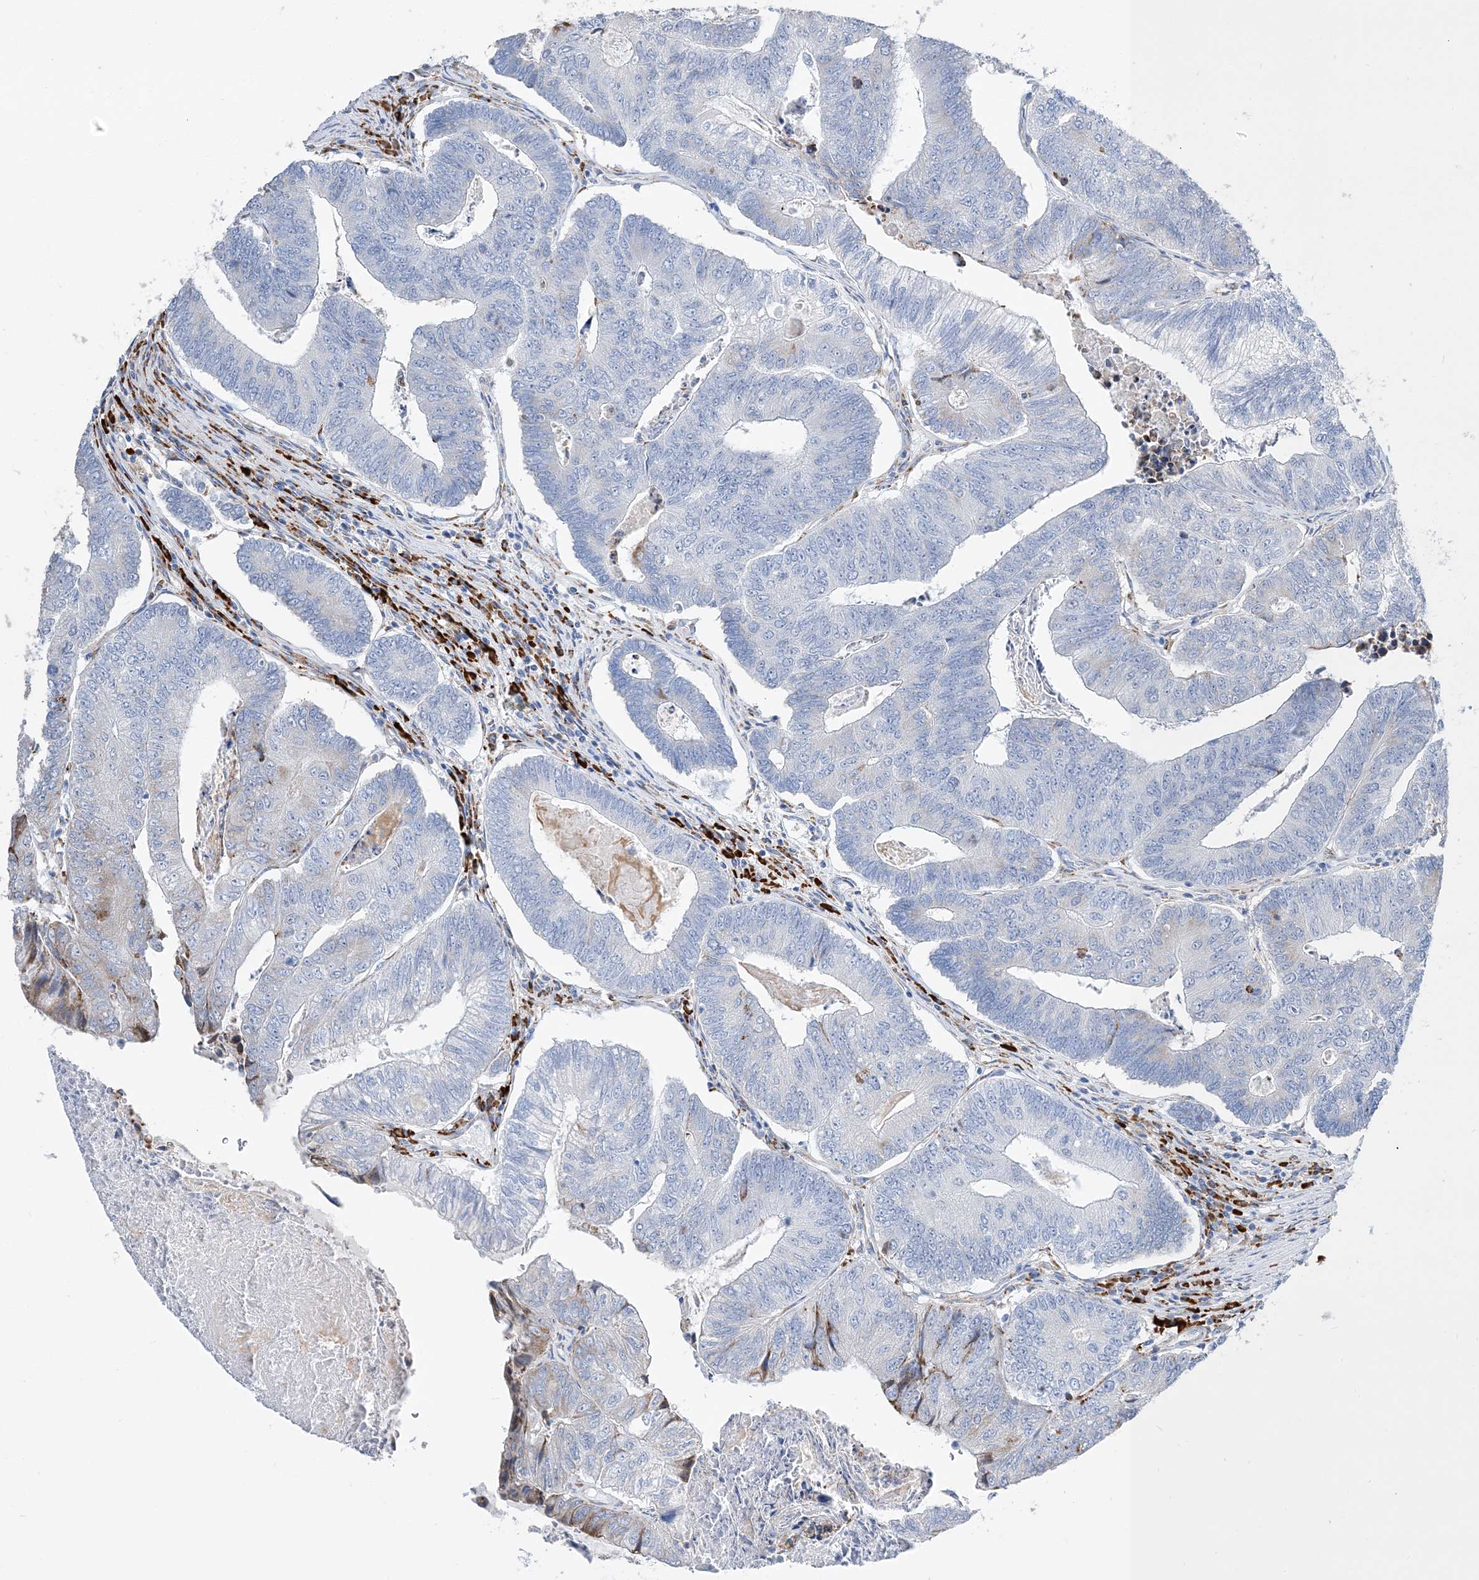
{"staining": {"intensity": "negative", "quantity": "none", "location": "none"}, "tissue": "colorectal cancer", "cell_type": "Tumor cells", "image_type": "cancer", "snomed": [{"axis": "morphology", "description": "Adenocarcinoma, NOS"}, {"axis": "topography", "description": "Colon"}], "caption": "Human colorectal adenocarcinoma stained for a protein using IHC displays no staining in tumor cells.", "gene": "TSPYL6", "patient": {"sex": "female", "age": 67}}